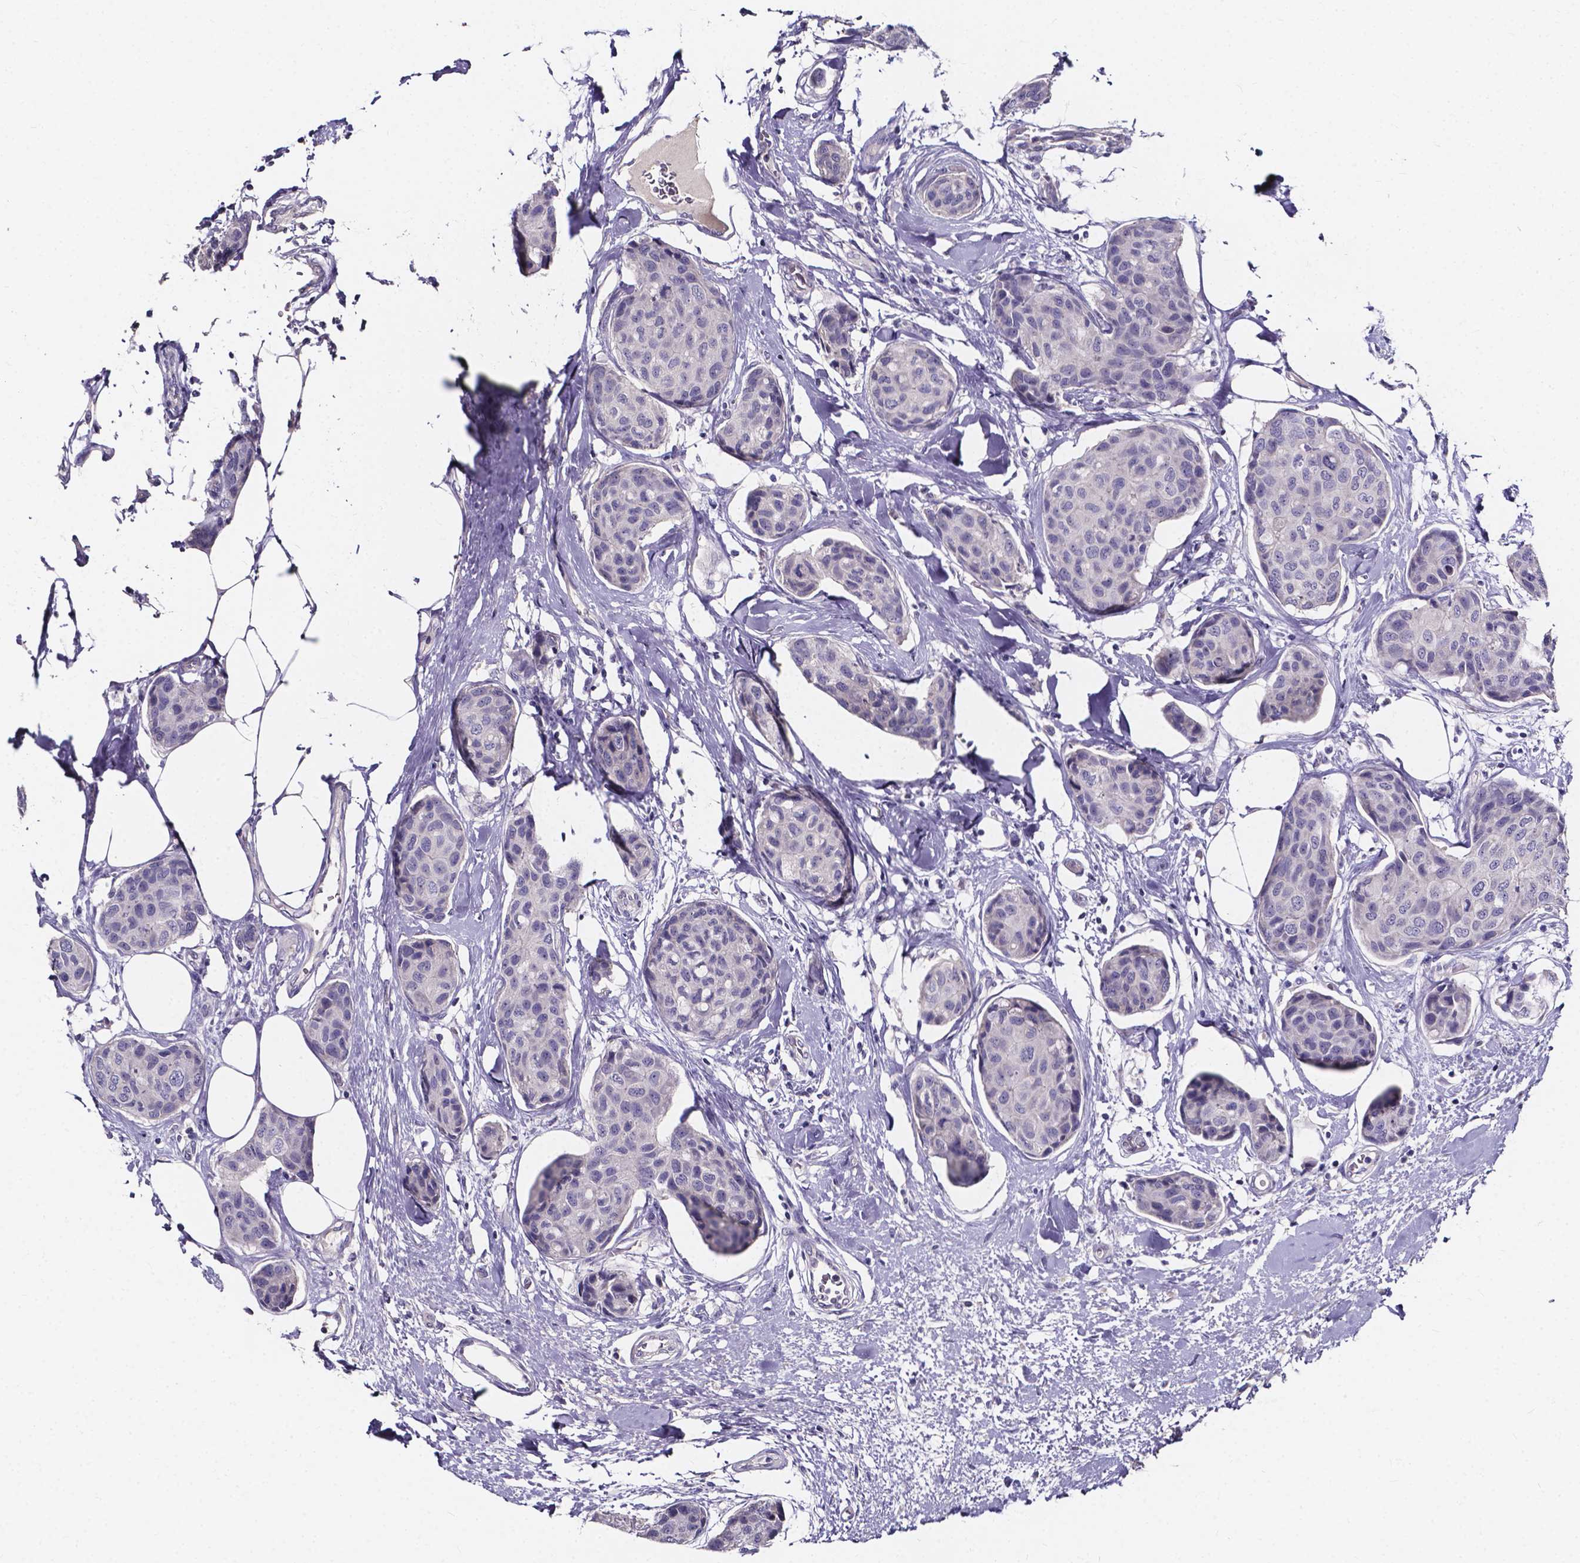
{"staining": {"intensity": "negative", "quantity": "none", "location": "none"}, "tissue": "breast cancer", "cell_type": "Tumor cells", "image_type": "cancer", "snomed": [{"axis": "morphology", "description": "Duct carcinoma"}, {"axis": "topography", "description": "Breast"}], "caption": "The histopathology image displays no staining of tumor cells in breast cancer (invasive ductal carcinoma). (Brightfield microscopy of DAB (3,3'-diaminobenzidine) IHC at high magnification).", "gene": "SPOCD1", "patient": {"sex": "female", "age": 80}}